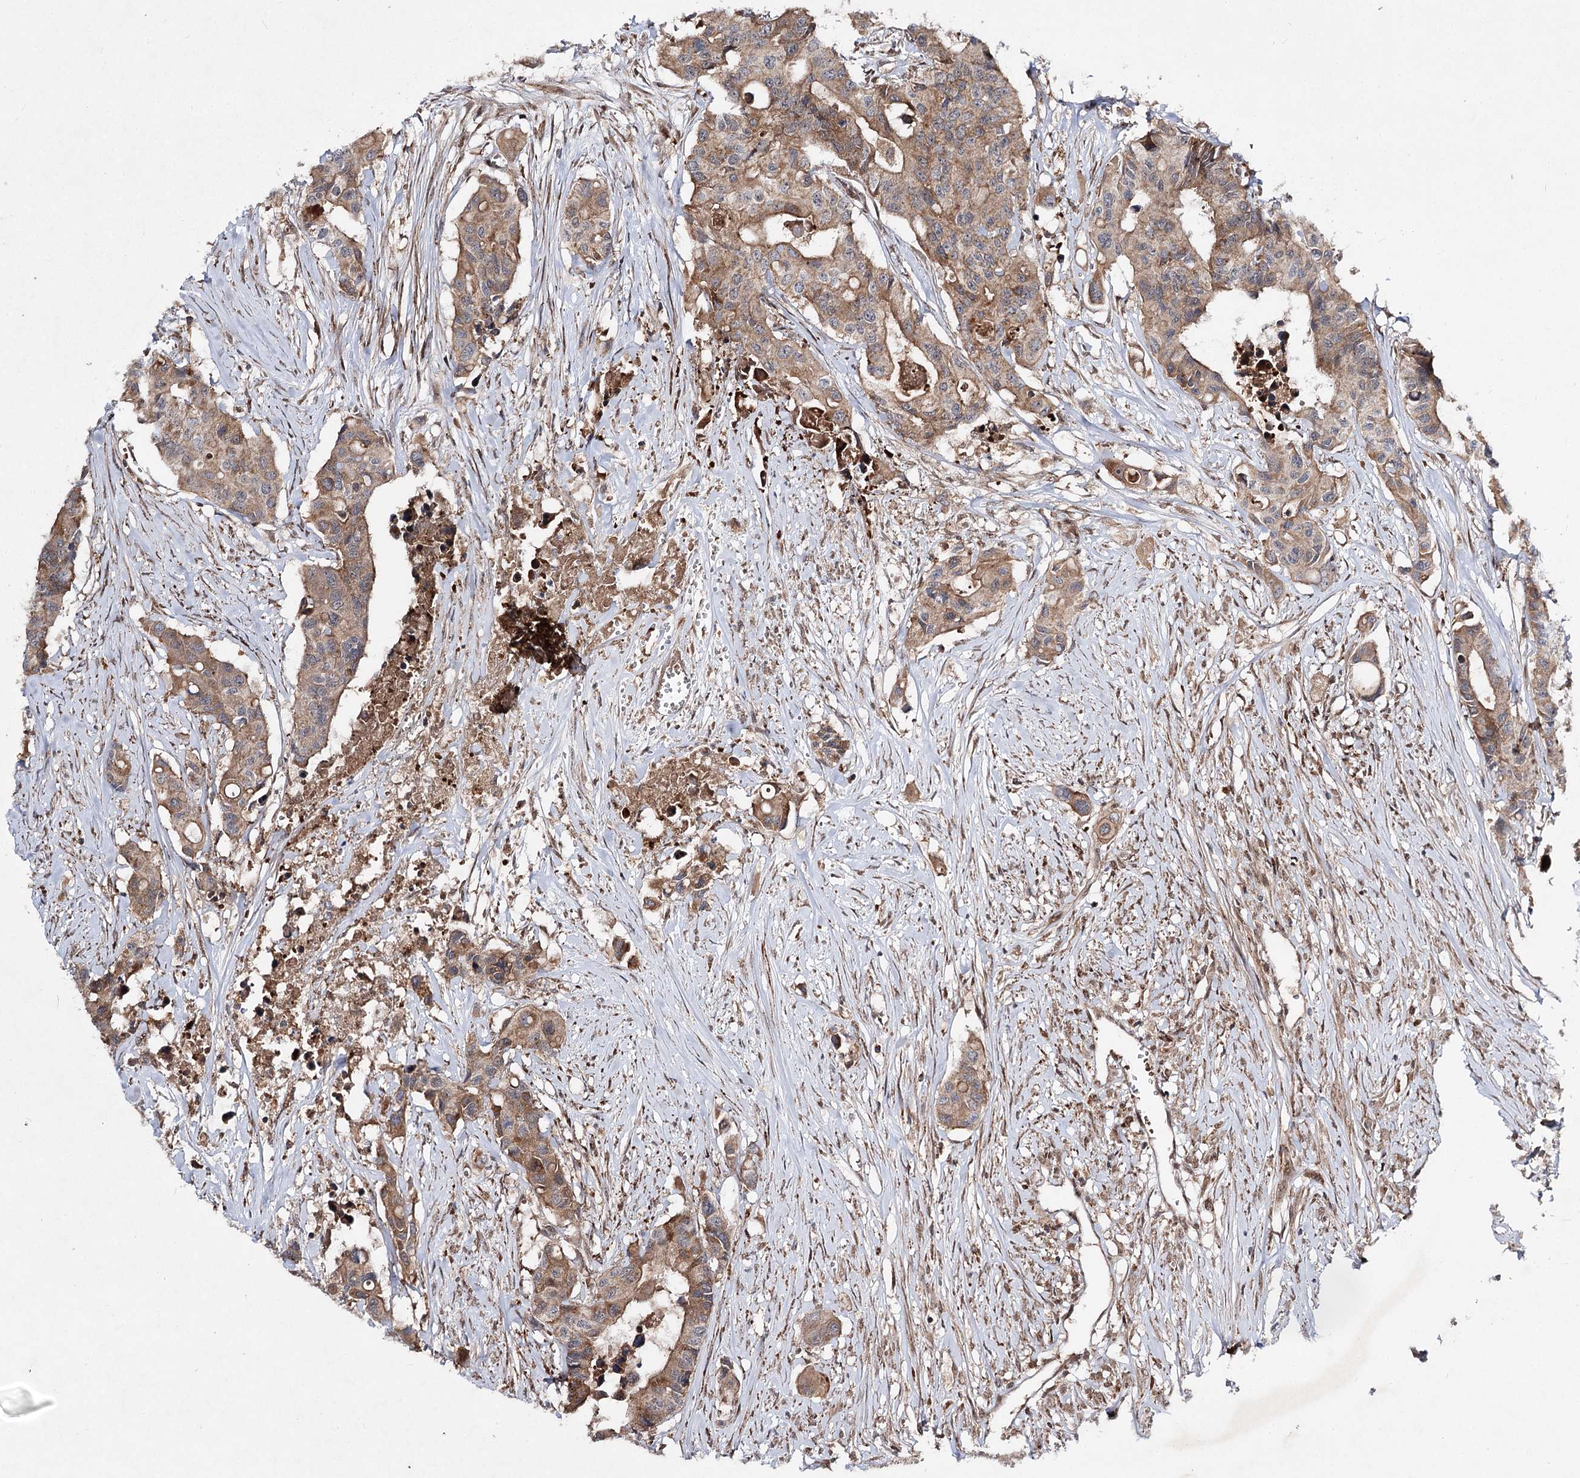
{"staining": {"intensity": "moderate", "quantity": ">75%", "location": "cytoplasmic/membranous"}, "tissue": "colorectal cancer", "cell_type": "Tumor cells", "image_type": "cancer", "snomed": [{"axis": "morphology", "description": "Adenocarcinoma, NOS"}, {"axis": "topography", "description": "Colon"}], "caption": "Brown immunohistochemical staining in human colorectal adenocarcinoma reveals moderate cytoplasmic/membranous expression in about >75% of tumor cells.", "gene": "MSANTD2", "patient": {"sex": "male", "age": 77}}